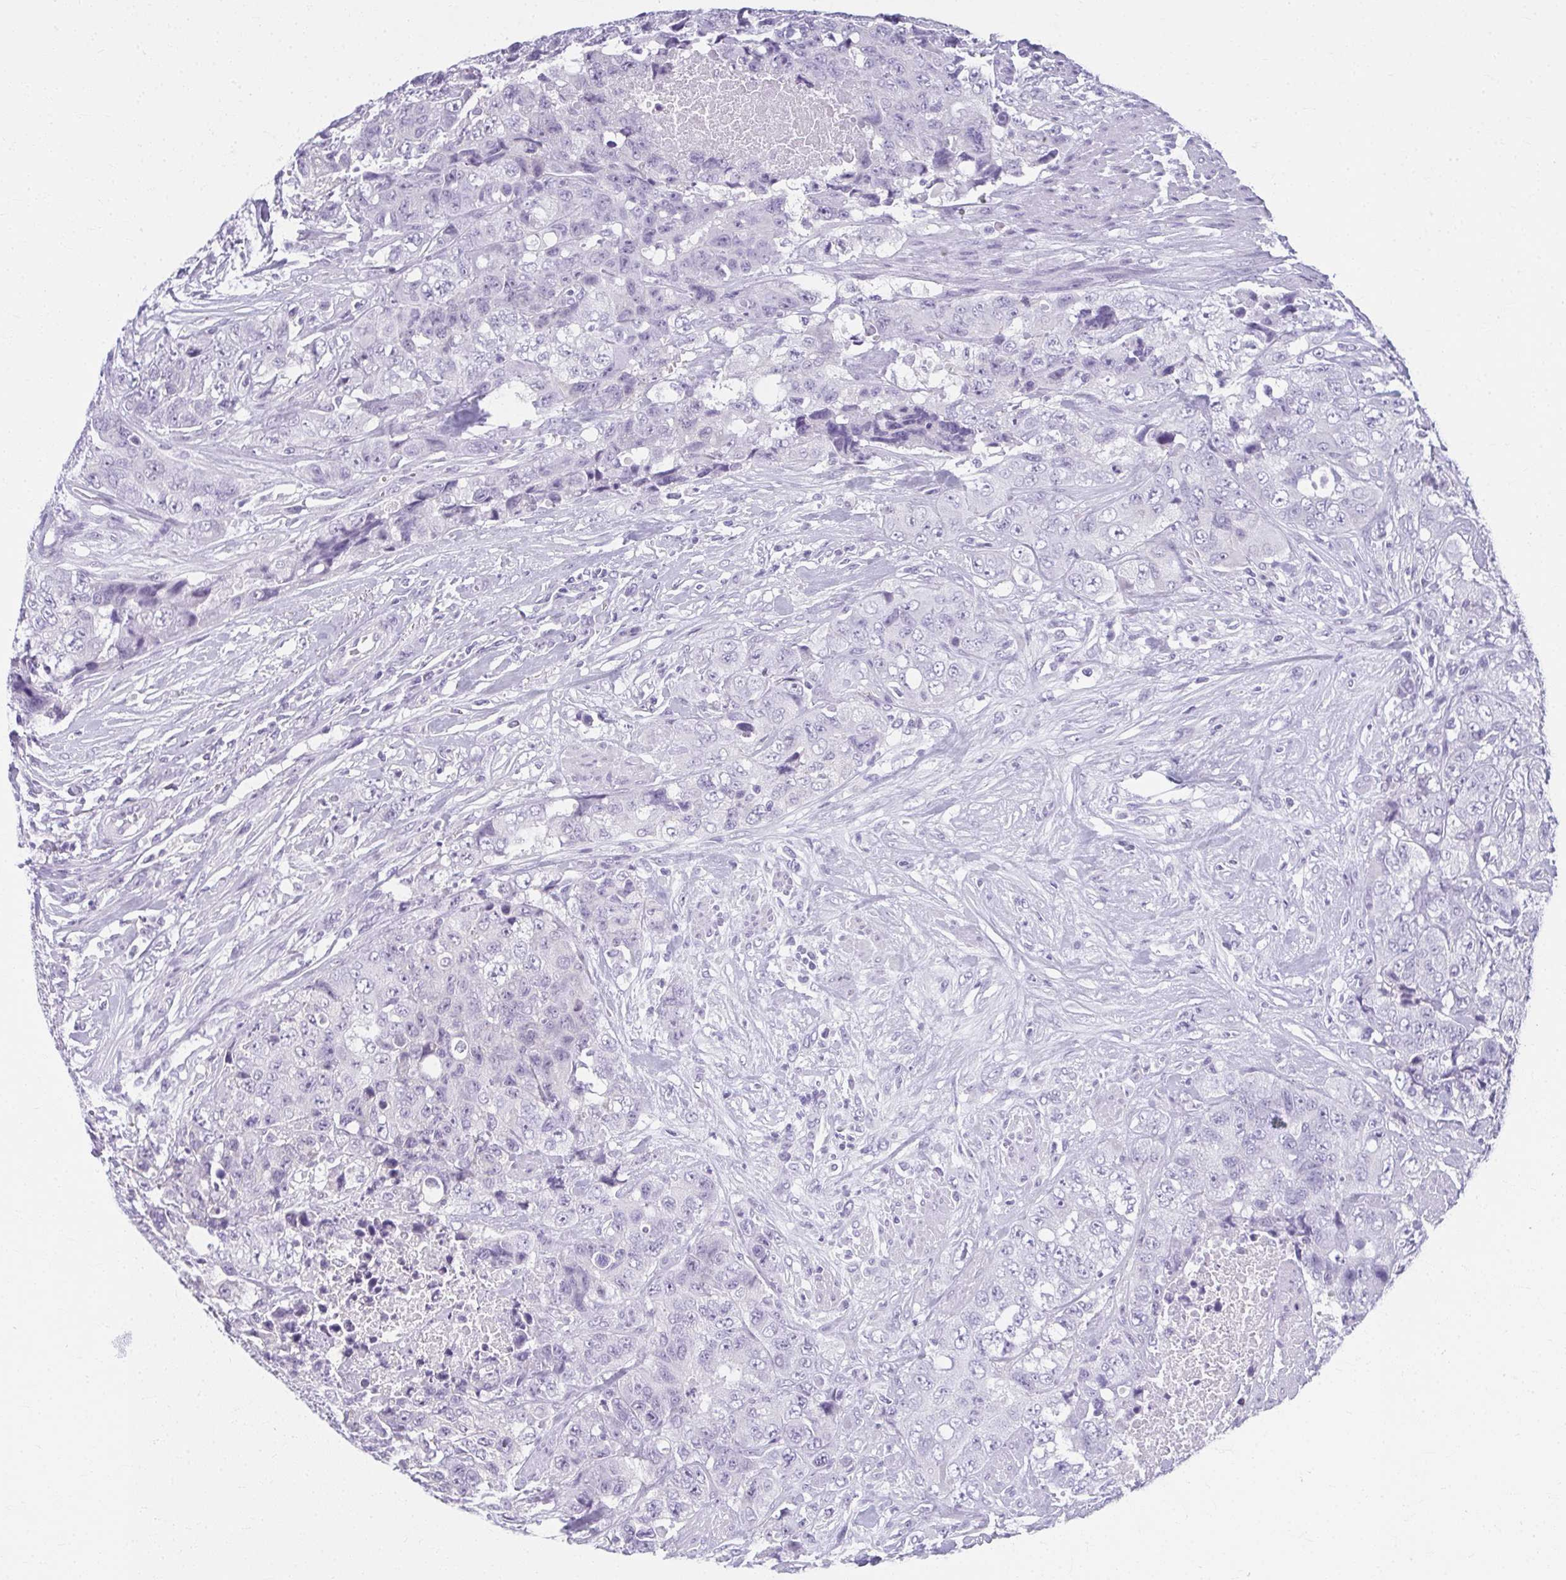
{"staining": {"intensity": "negative", "quantity": "none", "location": "none"}, "tissue": "urothelial cancer", "cell_type": "Tumor cells", "image_type": "cancer", "snomed": [{"axis": "morphology", "description": "Urothelial carcinoma, High grade"}, {"axis": "topography", "description": "Urinary bladder"}], "caption": "Immunohistochemistry (IHC) image of urothelial cancer stained for a protein (brown), which demonstrates no positivity in tumor cells.", "gene": "MOBP", "patient": {"sex": "female", "age": 78}}